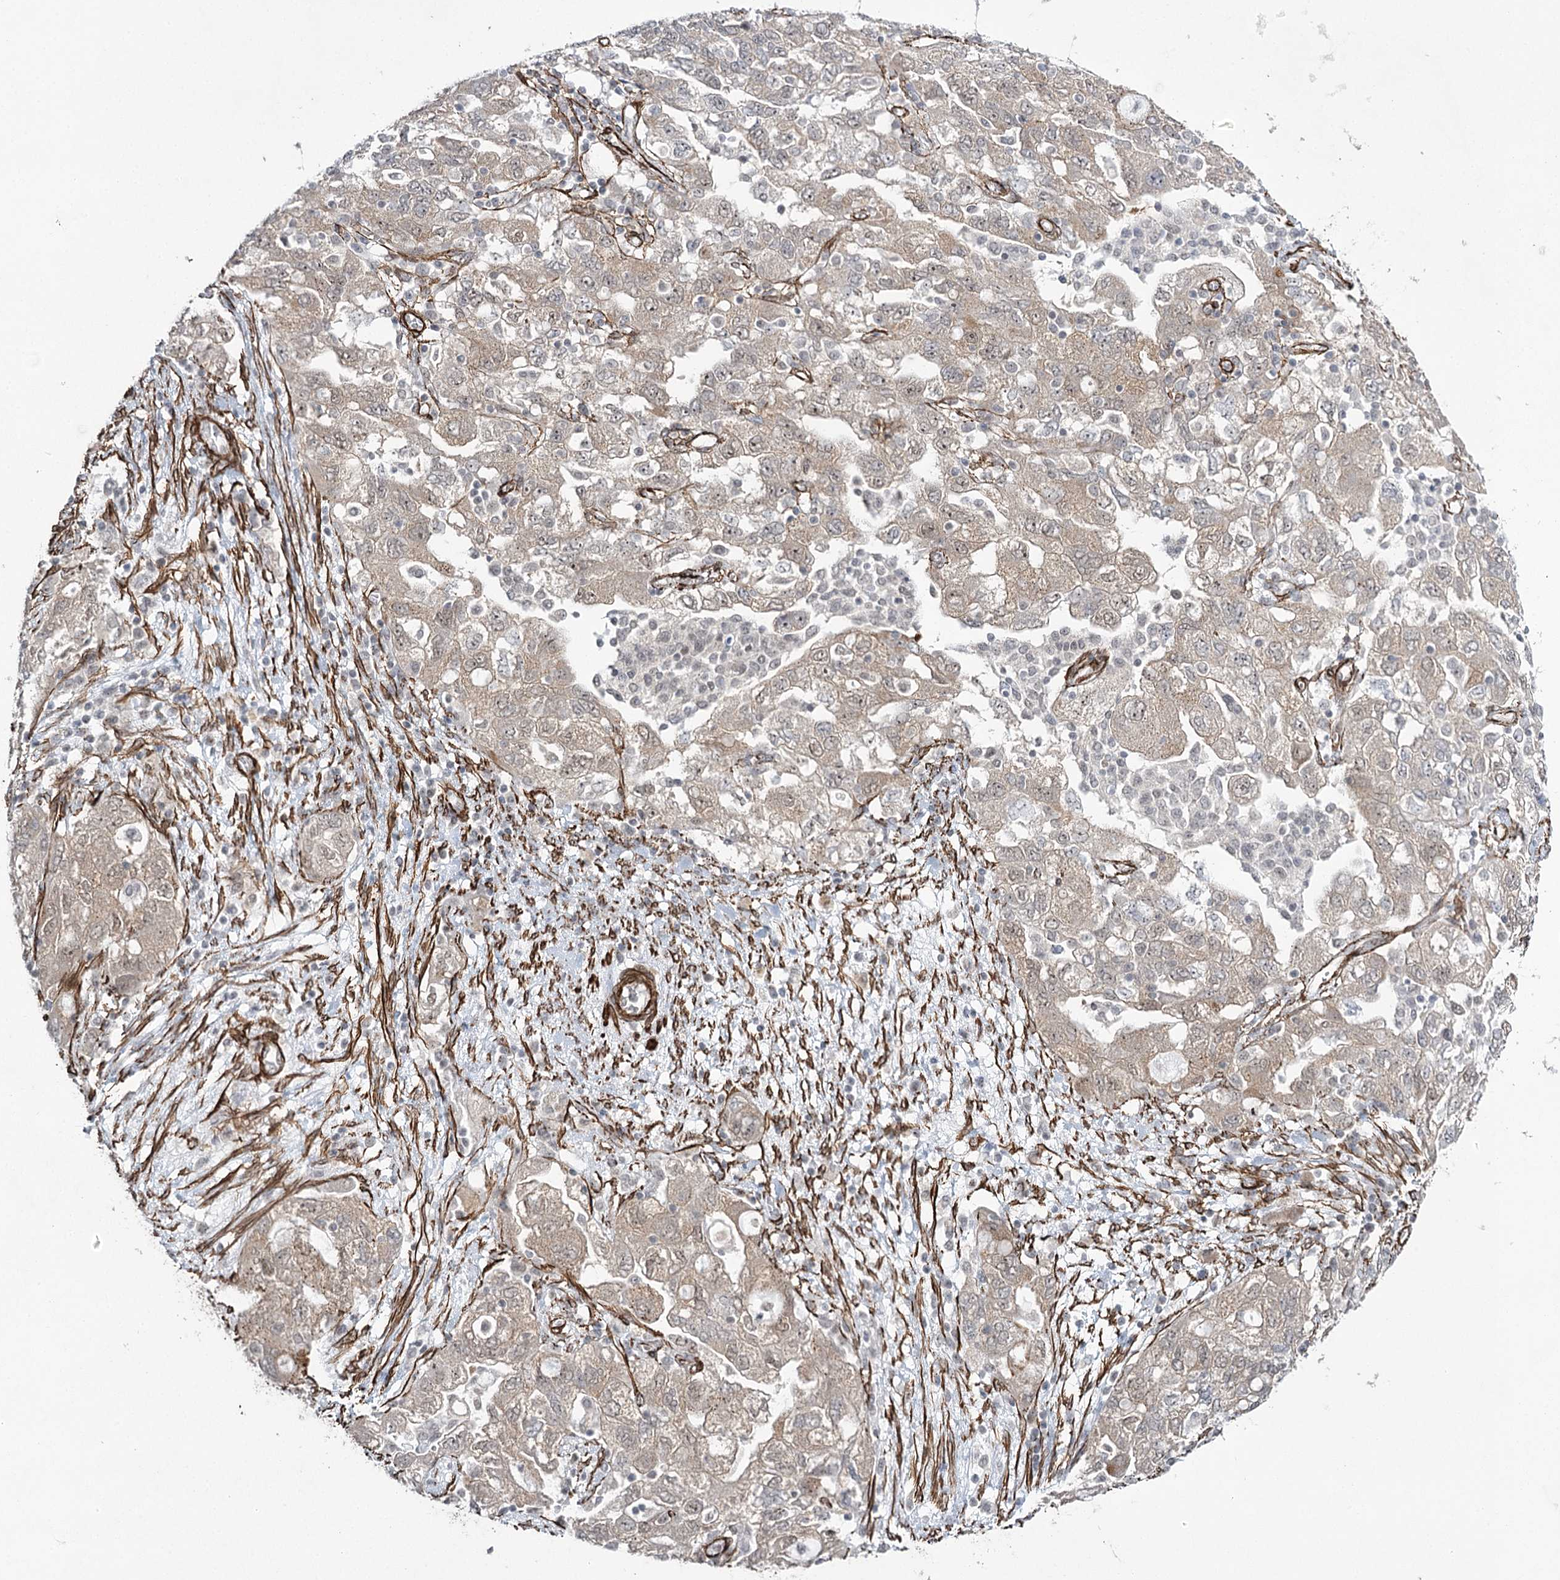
{"staining": {"intensity": "weak", "quantity": "<25%", "location": "cytoplasmic/membranous"}, "tissue": "ovarian cancer", "cell_type": "Tumor cells", "image_type": "cancer", "snomed": [{"axis": "morphology", "description": "Carcinoma, NOS"}, {"axis": "morphology", "description": "Cystadenocarcinoma, serous, NOS"}, {"axis": "topography", "description": "Ovary"}], "caption": "Immunohistochemistry histopathology image of ovarian cancer stained for a protein (brown), which exhibits no positivity in tumor cells.", "gene": "CWF19L1", "patient": {"sex": "female", "age": 69}}